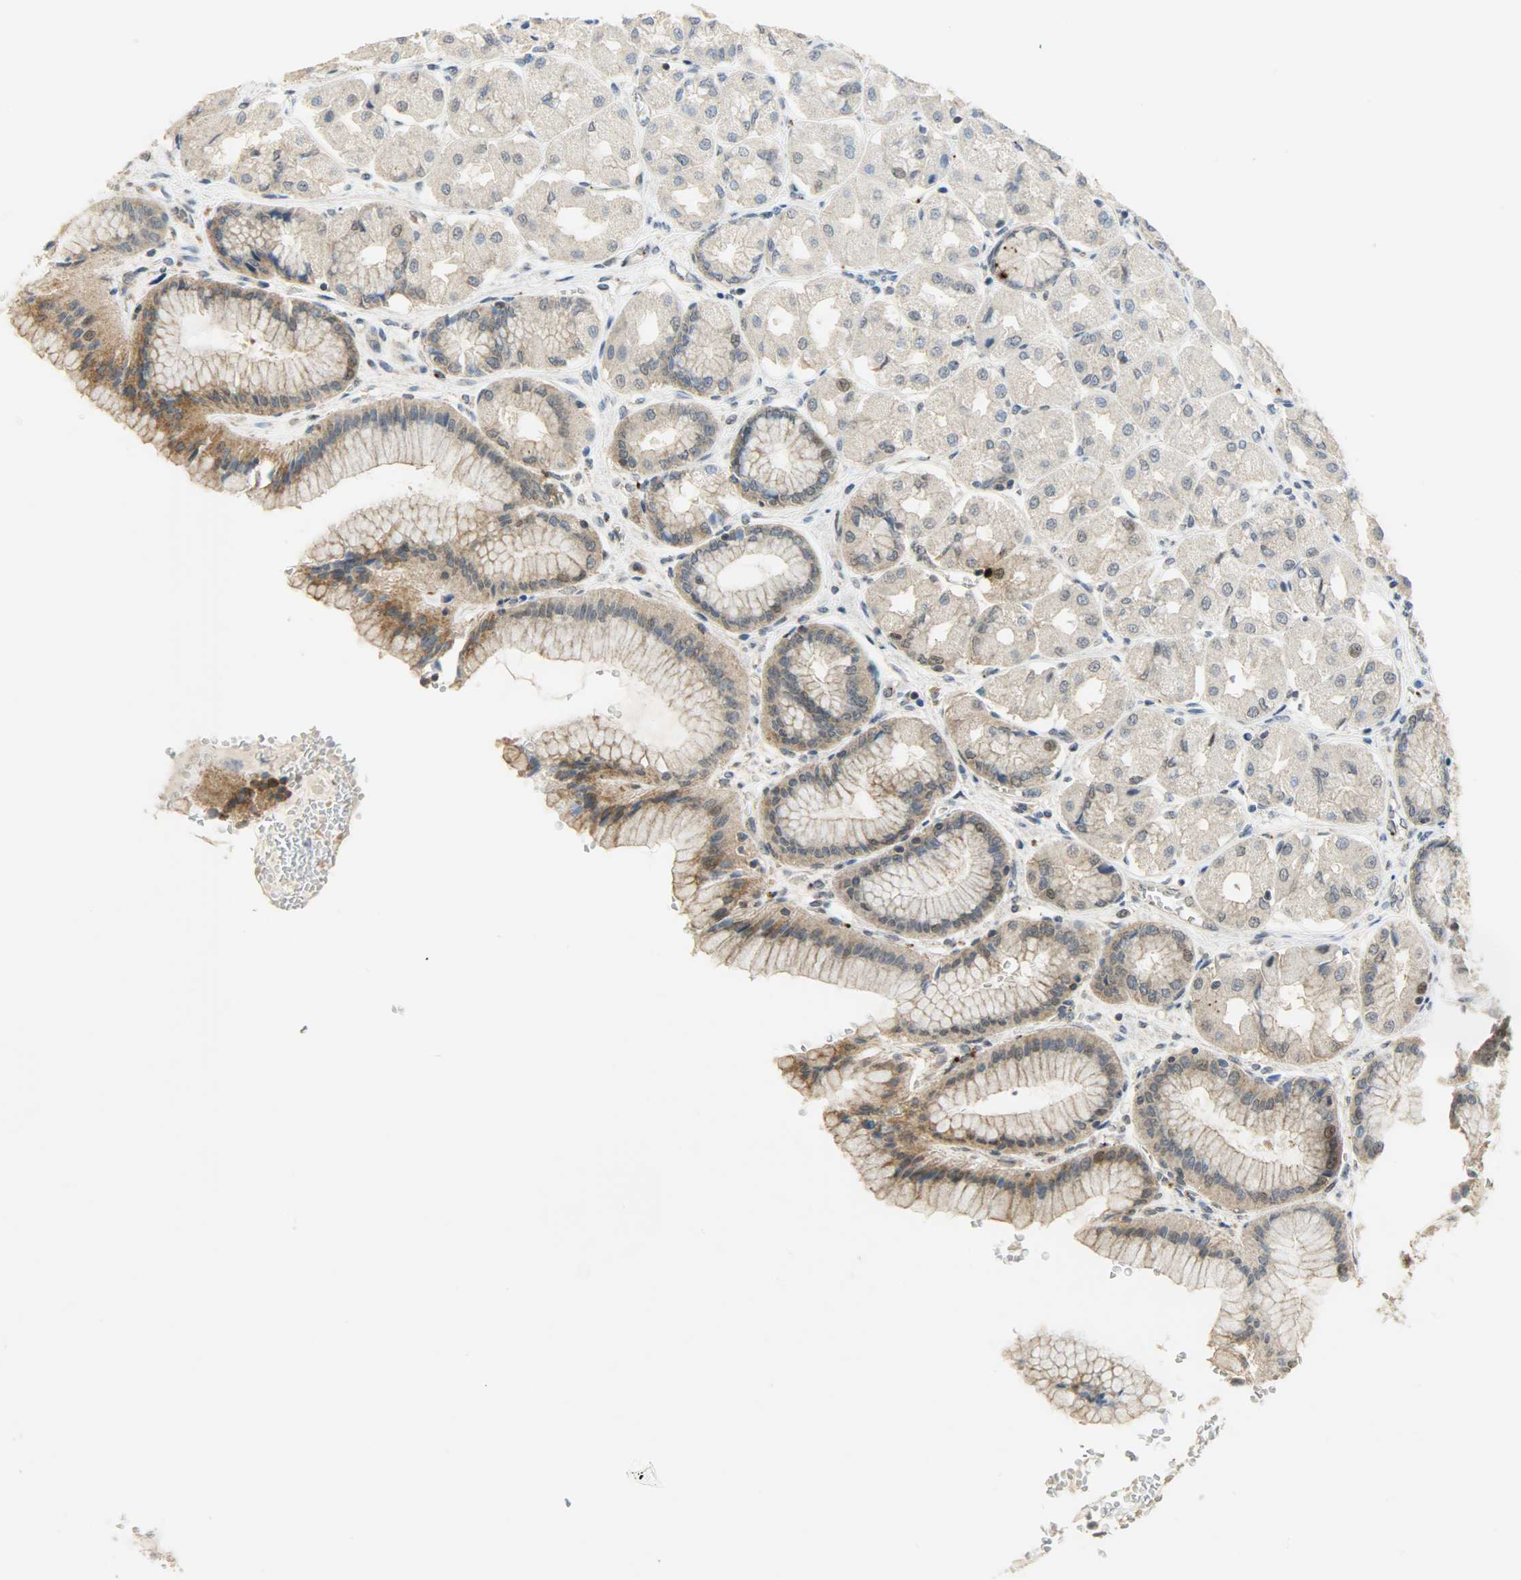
{"staining": {"intensity": "moderate", "quantity": ">75%", "location": "cytoplasmic/membranous"}, "tissue": "stomach", "cell_type": "Glandular cells", "image_type": "normal", "snomed": [{"axis": "morphology", "description": "Normal tissue, NOS"}, {"axis": "morphology", "description": "Adenocarcinoma, NOS"}, {"axis": "topography", "description": "Stomach"}, {"axis": "topography", "description": "Stomach, lower"}], "caption": "Immunohistochemistry (IHC) micrograph of unremarkable stomach: human stomach stained using immunohistochemistry (IHC) demonstrates medium levels of moderate protein expression localized specifically in the cytoplasmic/membranous of glandular cells, appearing as a cytoplasmic/membranous brown color.", "gene": "GIT2", "patient": {"sex": "female", "age": 65}}